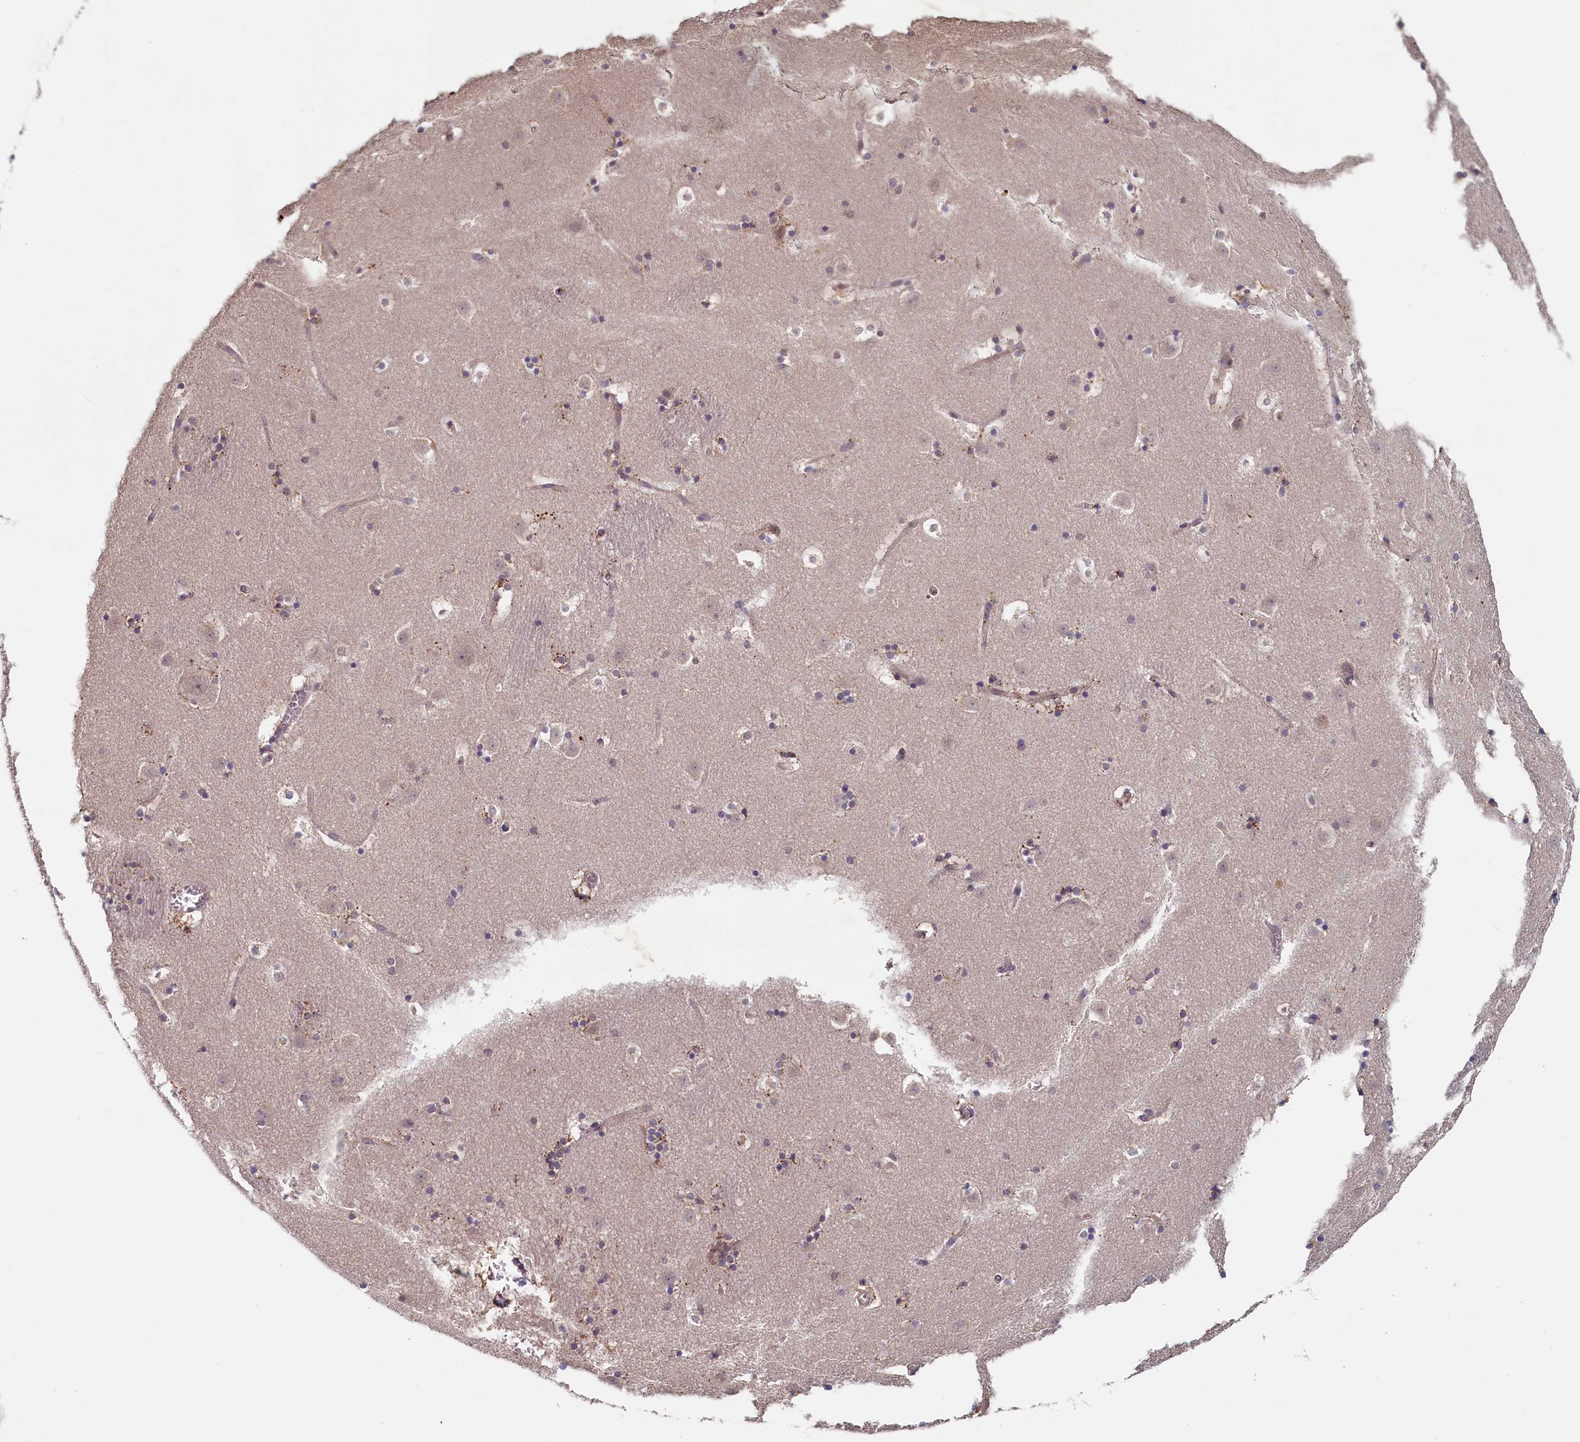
{"staining": {"intensity": "moderate", "quantity": "<25%", "location": "cytoplasmic/membranous"}, "tissue": "caudate", "cell_type": "Glial cells", "image_type": "normal", "snomed": [{"axis": "morphology", "description": "Normal tissue, NOS"}, {"axis": "topography", "description": "Lateral ventricle wall"}], "caption": "This micrograph shows immunohistochemistry staining of normal caudate, with low moderate cytoplasmic/membranous staining in about <25% of glial cells.", "gene": "NUBP2", "patient": {"sex": "male", "age": 45}}